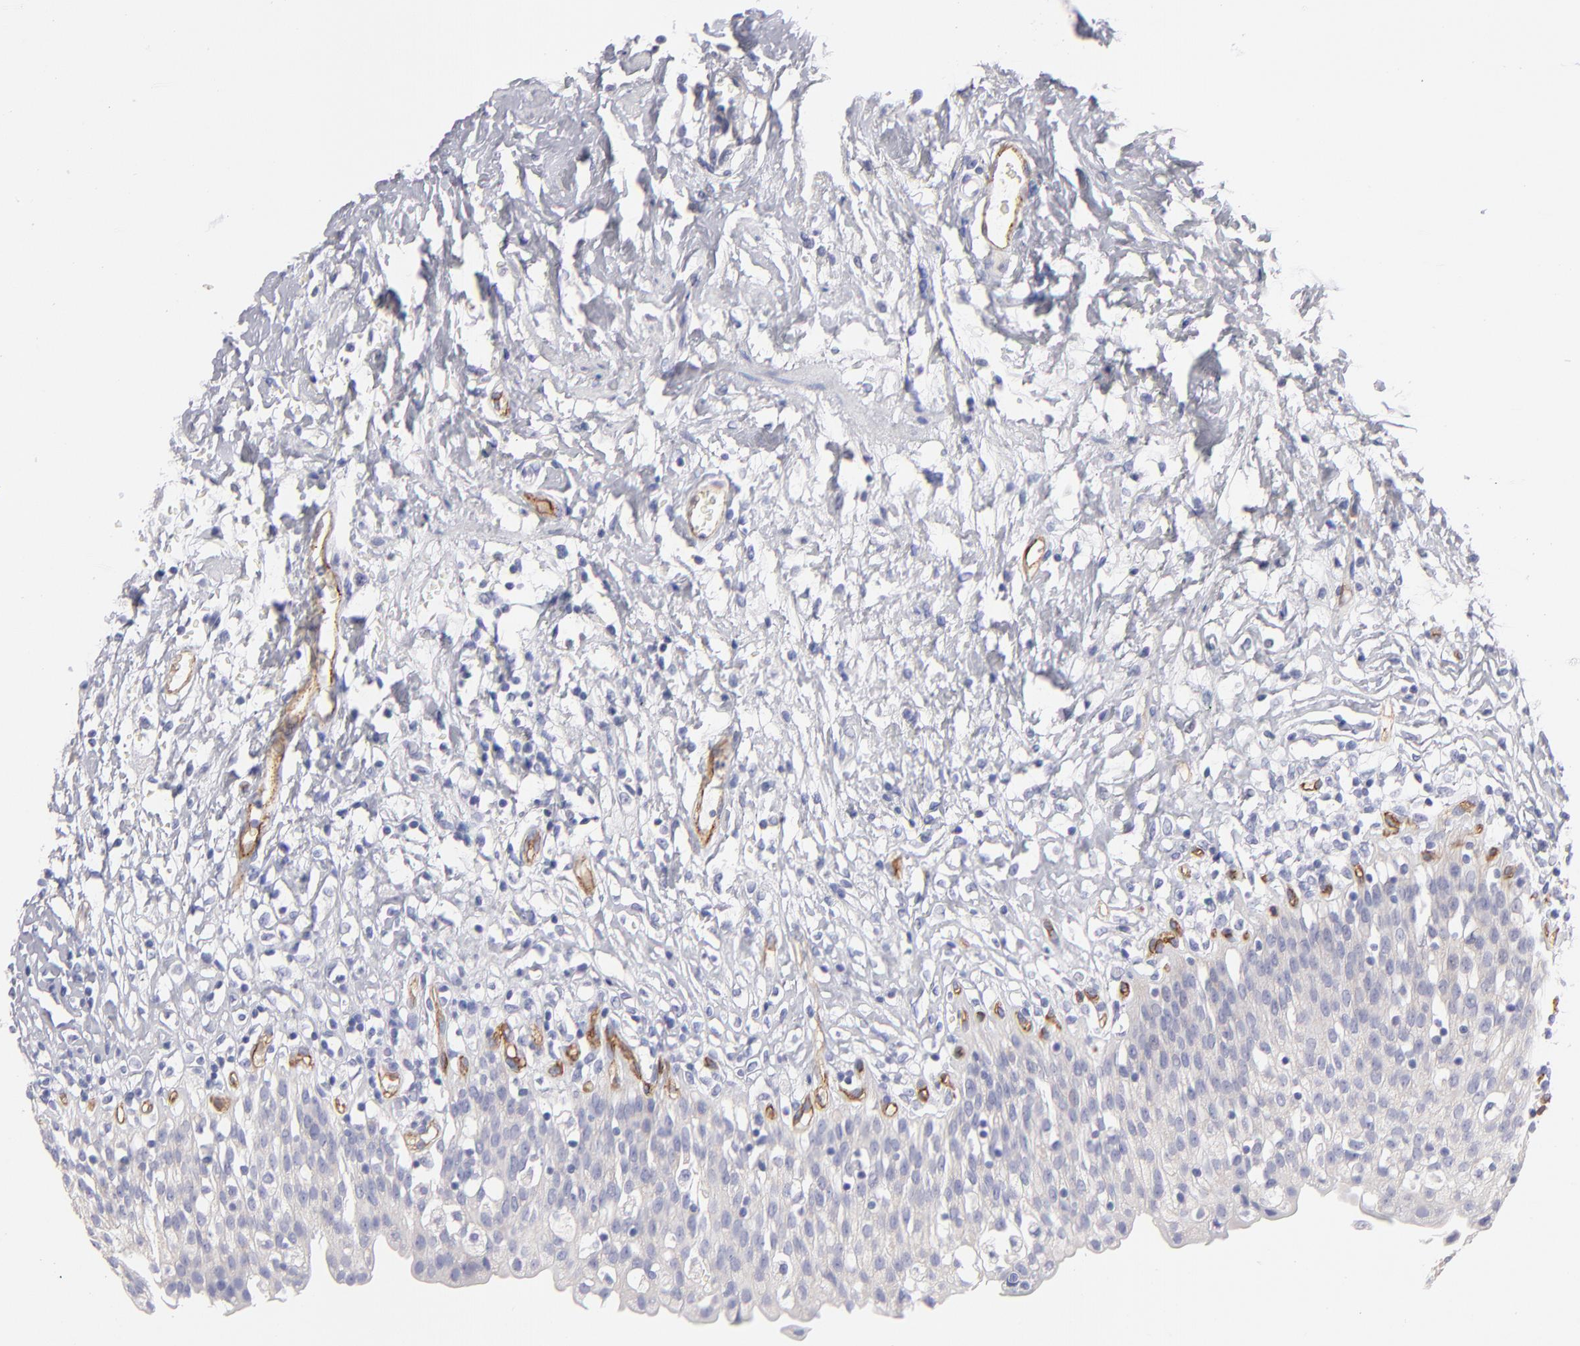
{"staining": {"intensity": "negative", "quantity": "none", "location": "none"}, "tissue": "urinary bladder", "cell_type": "Urothelial cells", "image_type": "normal", "snomed": [{"axis": "morphology", "description": "Normal tissue, NOS"}, {"axis": "topography", "description": "Urinary bladder"}], "caption": "Immunohistochemistry of normal urinary bladder reveals no positivity in urothelial cells. (Stains: DAB immunohistochemistry with hematoxylin counter stain, Microscopy: brightfield microscopy at high magnification).", "gene": "PLVAP", "patient": {"sex": "female", "age": 80}}